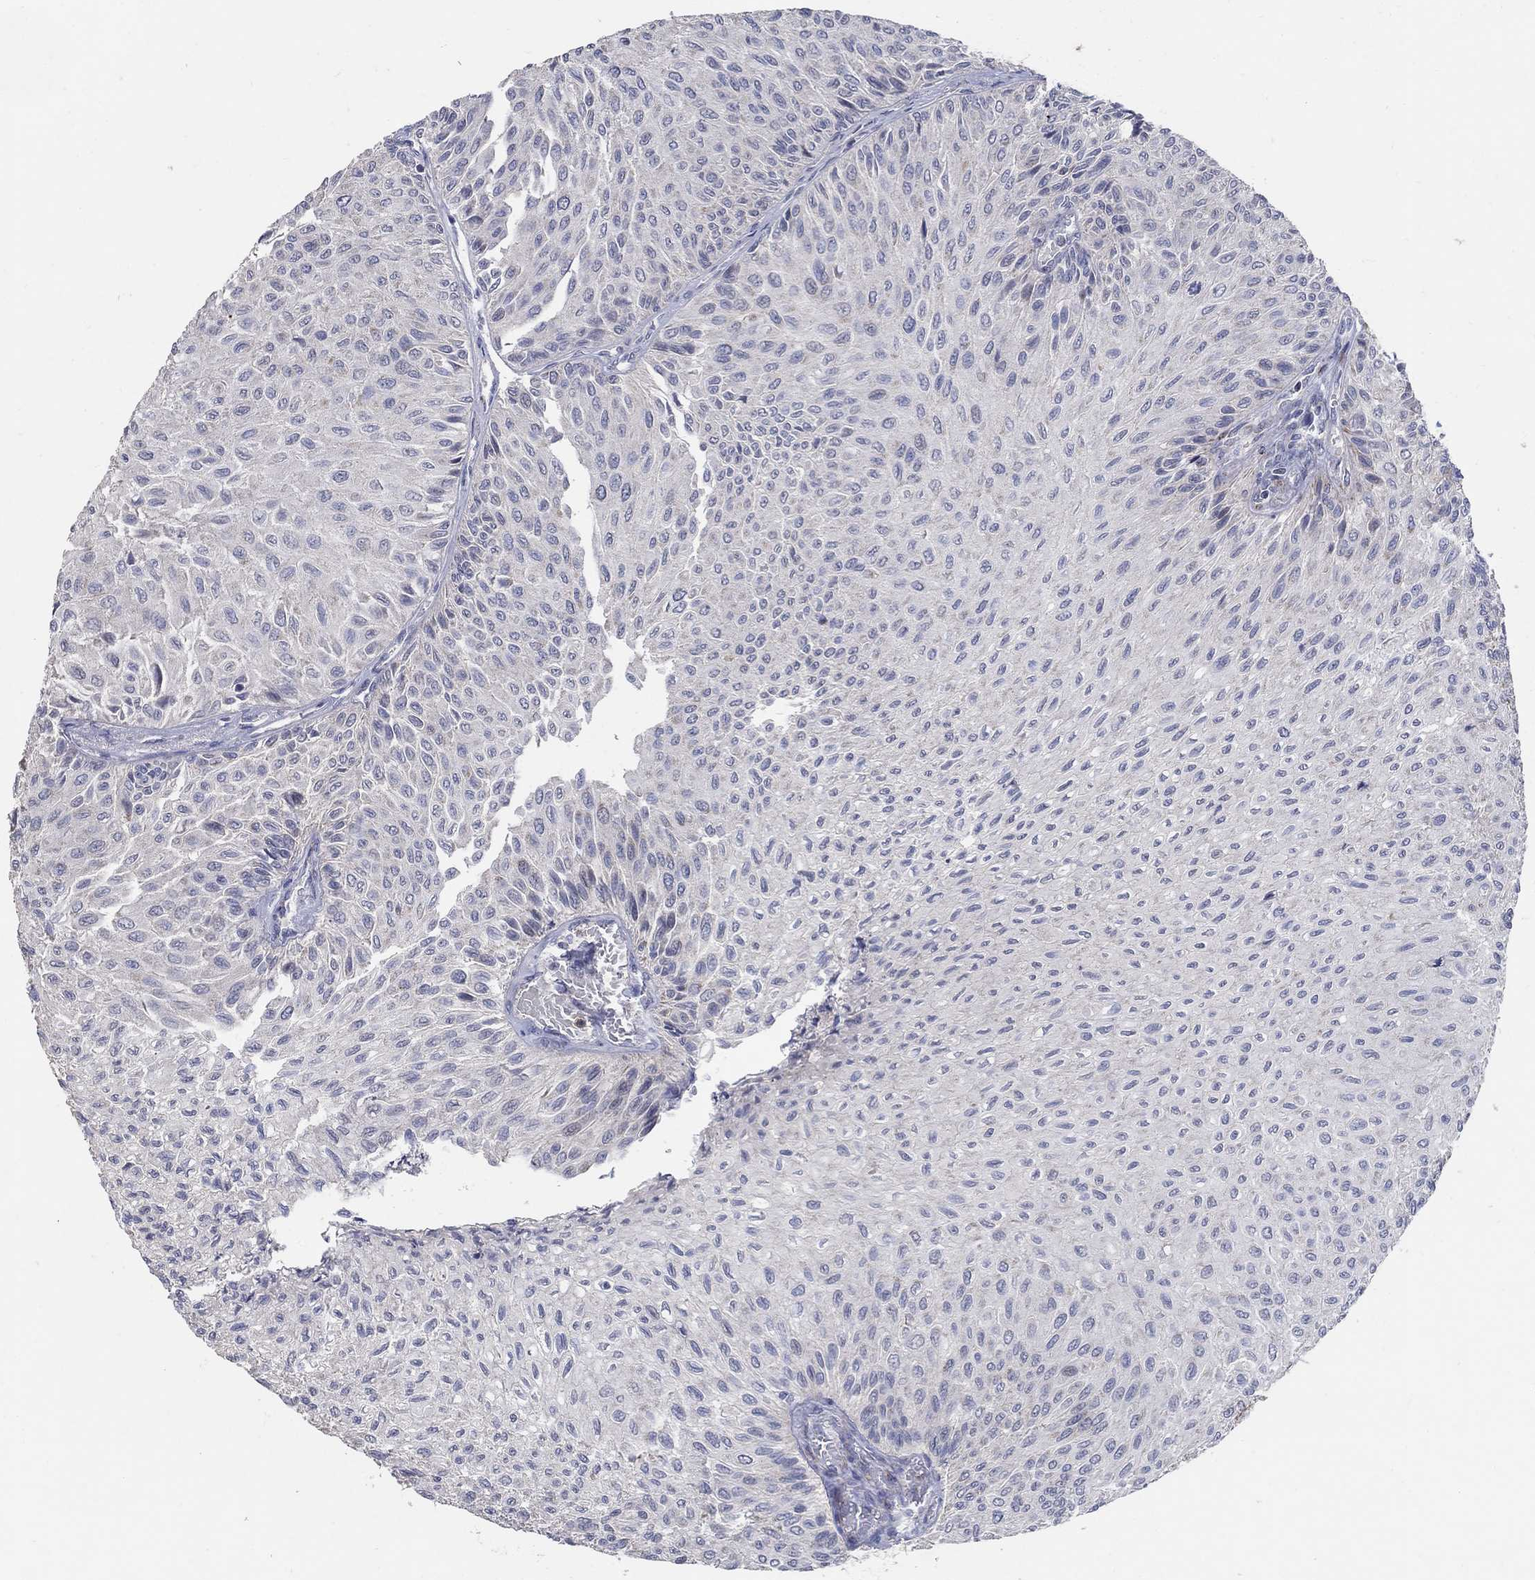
{"staining": {"intensity": "moderate", "quantity": "<25%", "location": "cytoplasmic/membranous"}, "tissue": "urothelial cancer", "cell_type": "Tumor cells", "image_type": "cancer", "snomed": [{"axis": "morphology", "description": "Urothelial carcinoma, Low grade"}, {"axis": "topography", "description": "Urinary bladder"}], "caption": "Immunohistochemical staining of low-grade urothelial carcinoma exhibits moderate cytoplasmic/membranous protein expression in about <25% of tumor cells.", "gene": "HMX2", "patient": {"sex": "male", "age": 78}}